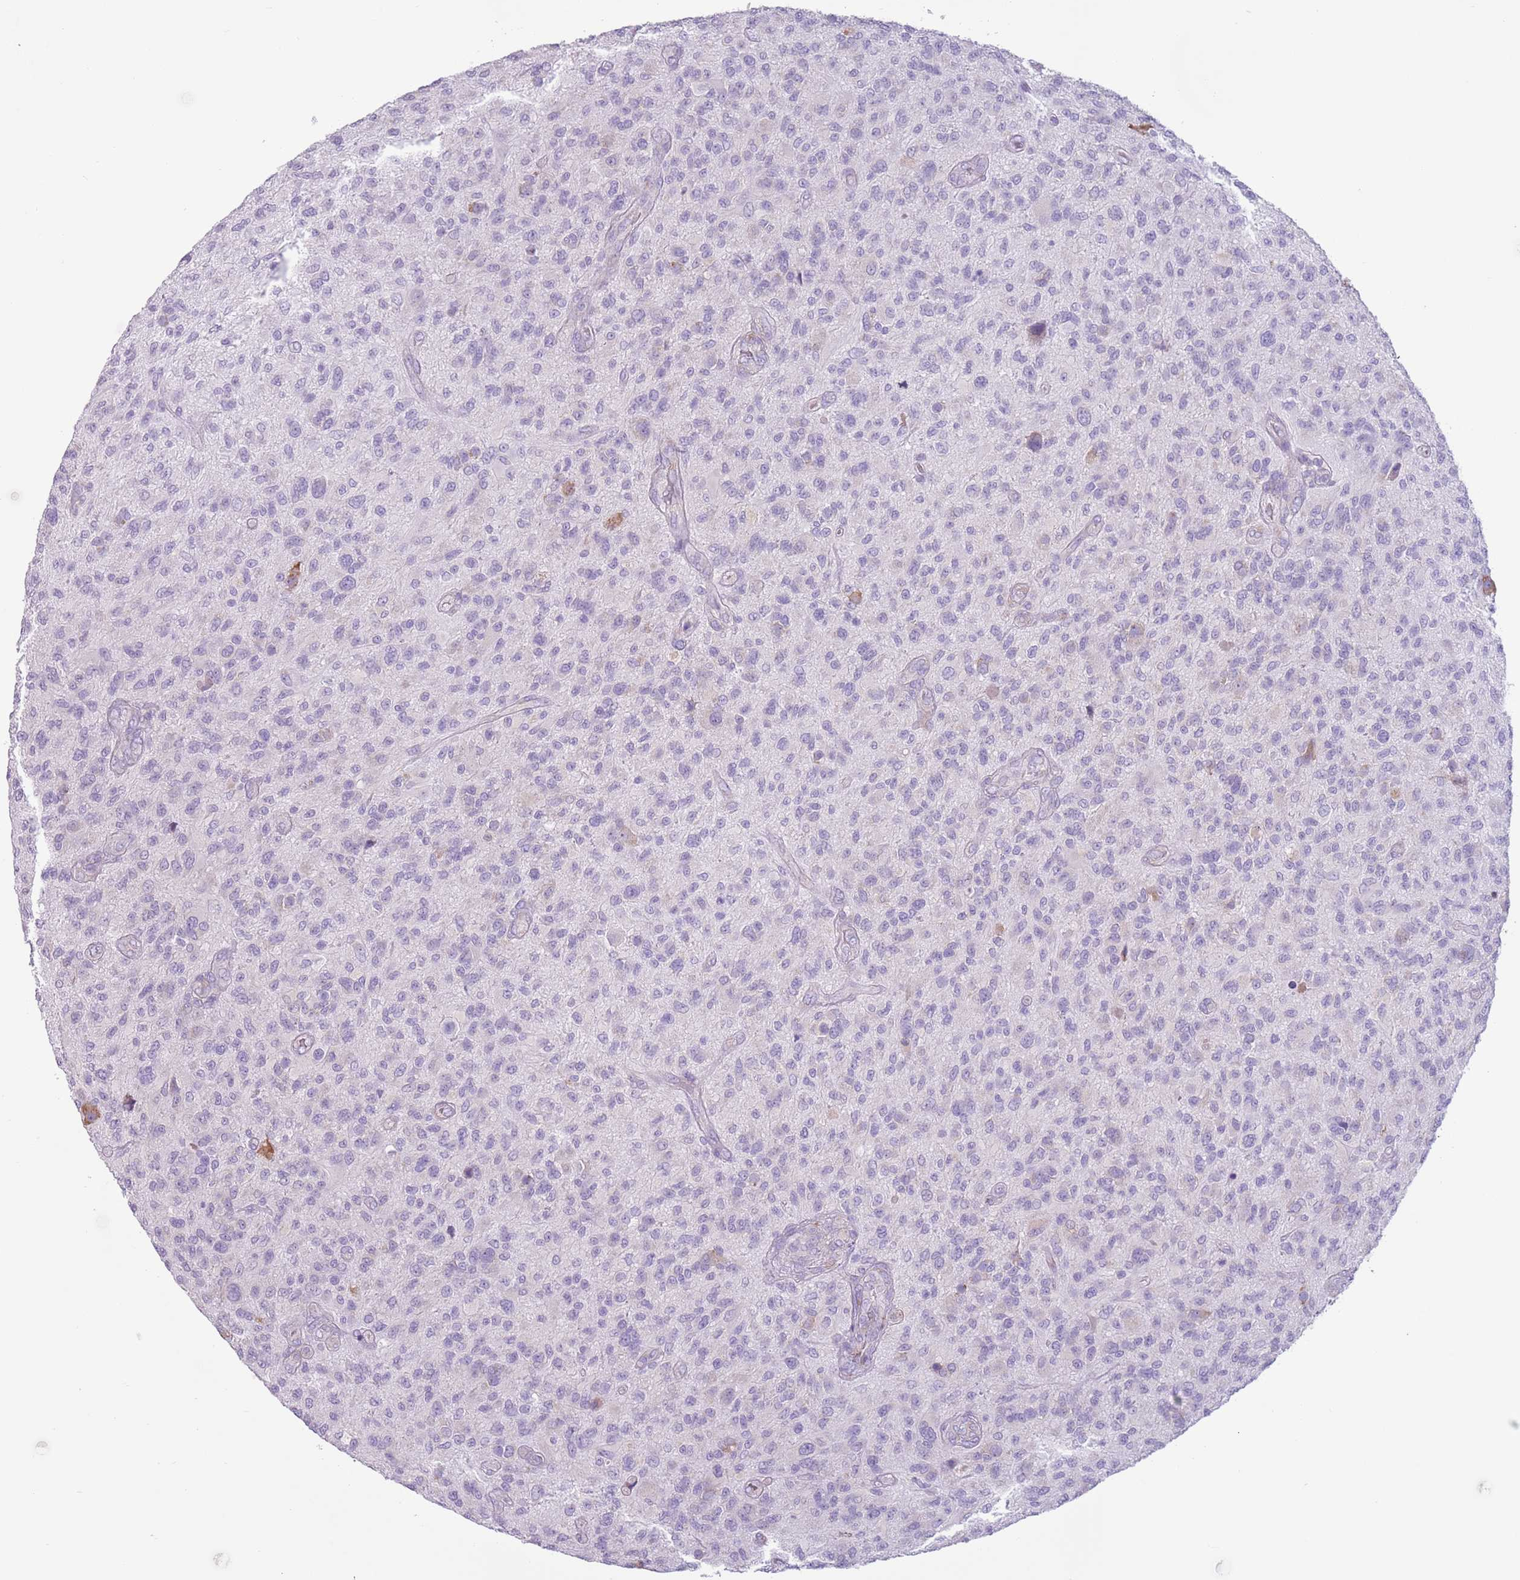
{"staining": {"intensity": "negative", "quantity": "none", "location": "none"}, "tissue": "glioma", "cell_type": "Tumor cells", "image_type": "cancer", "snomed": [{"axis": "morphology", "description": "Glioma, malignant, High grade"}, {"axis": "topography", "description": "Brain"}], "caption": "This is a micrograph of immunohistochemistry (IHC) staining of glioma, which shows no expression in tumor cells.", "gene": "HYOU1", "patient": {"sex": "male", "age": 47}}